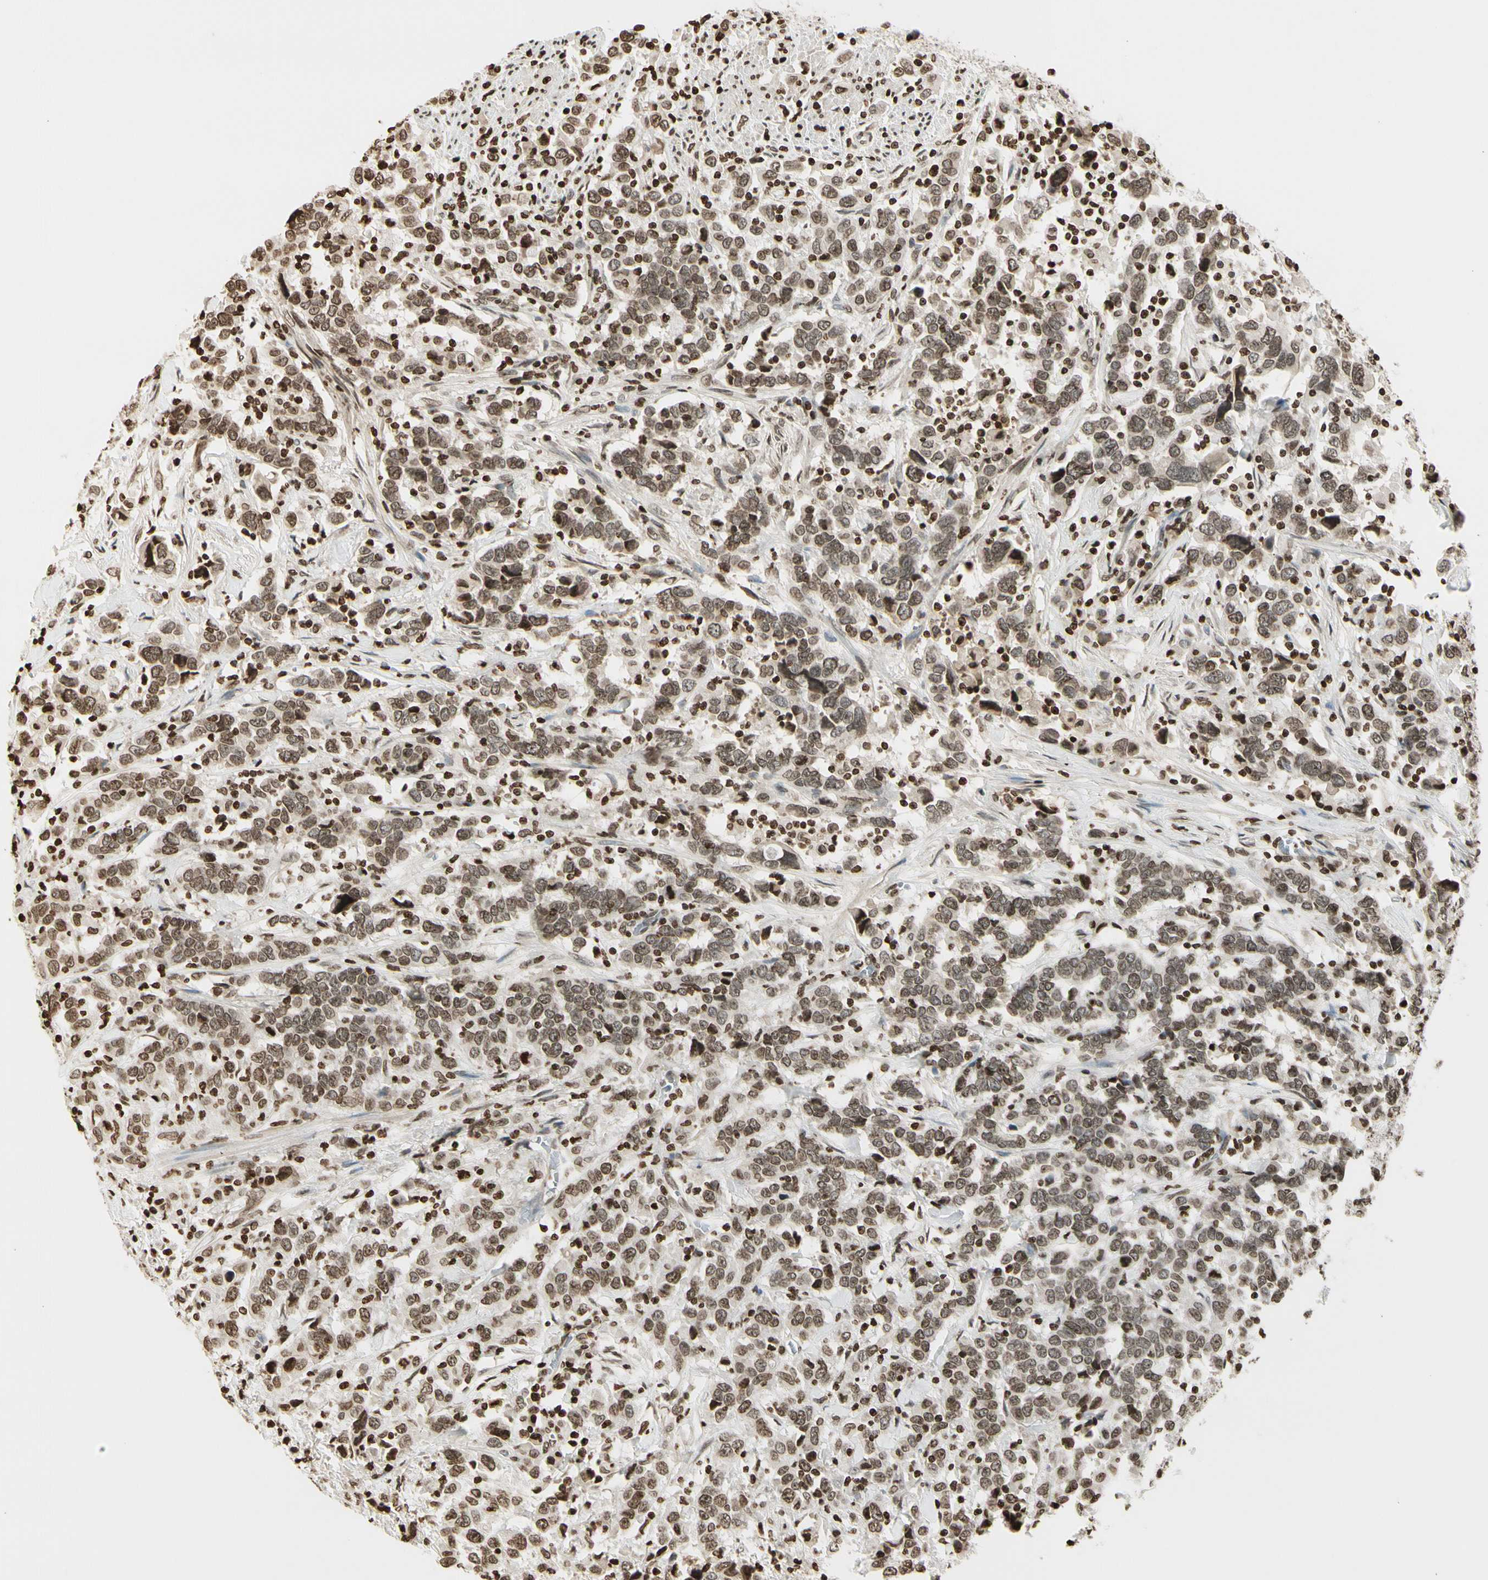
{"staining": {"intensity": "moderate", "quantity": ">75%", "location": "cytoplasmic/membranous,nuclear"}, "tissue": "urothelial cancer", "cell_type": "Tumor cells", "image_type": "cancer", "snomed": [{"axis": "morphology", "description": "Urothelial carcinoma, High grade"}, {"axis": "topography", "description": "Urinary bladder"}], "caption": "High-grade urothelial carcinoma stained for a protein displays moderate cytoplasmic/membranous and nuclear positivity in tumor cells.", "gene": "RORA", "patient": {"sex": "male", "age": 61}}